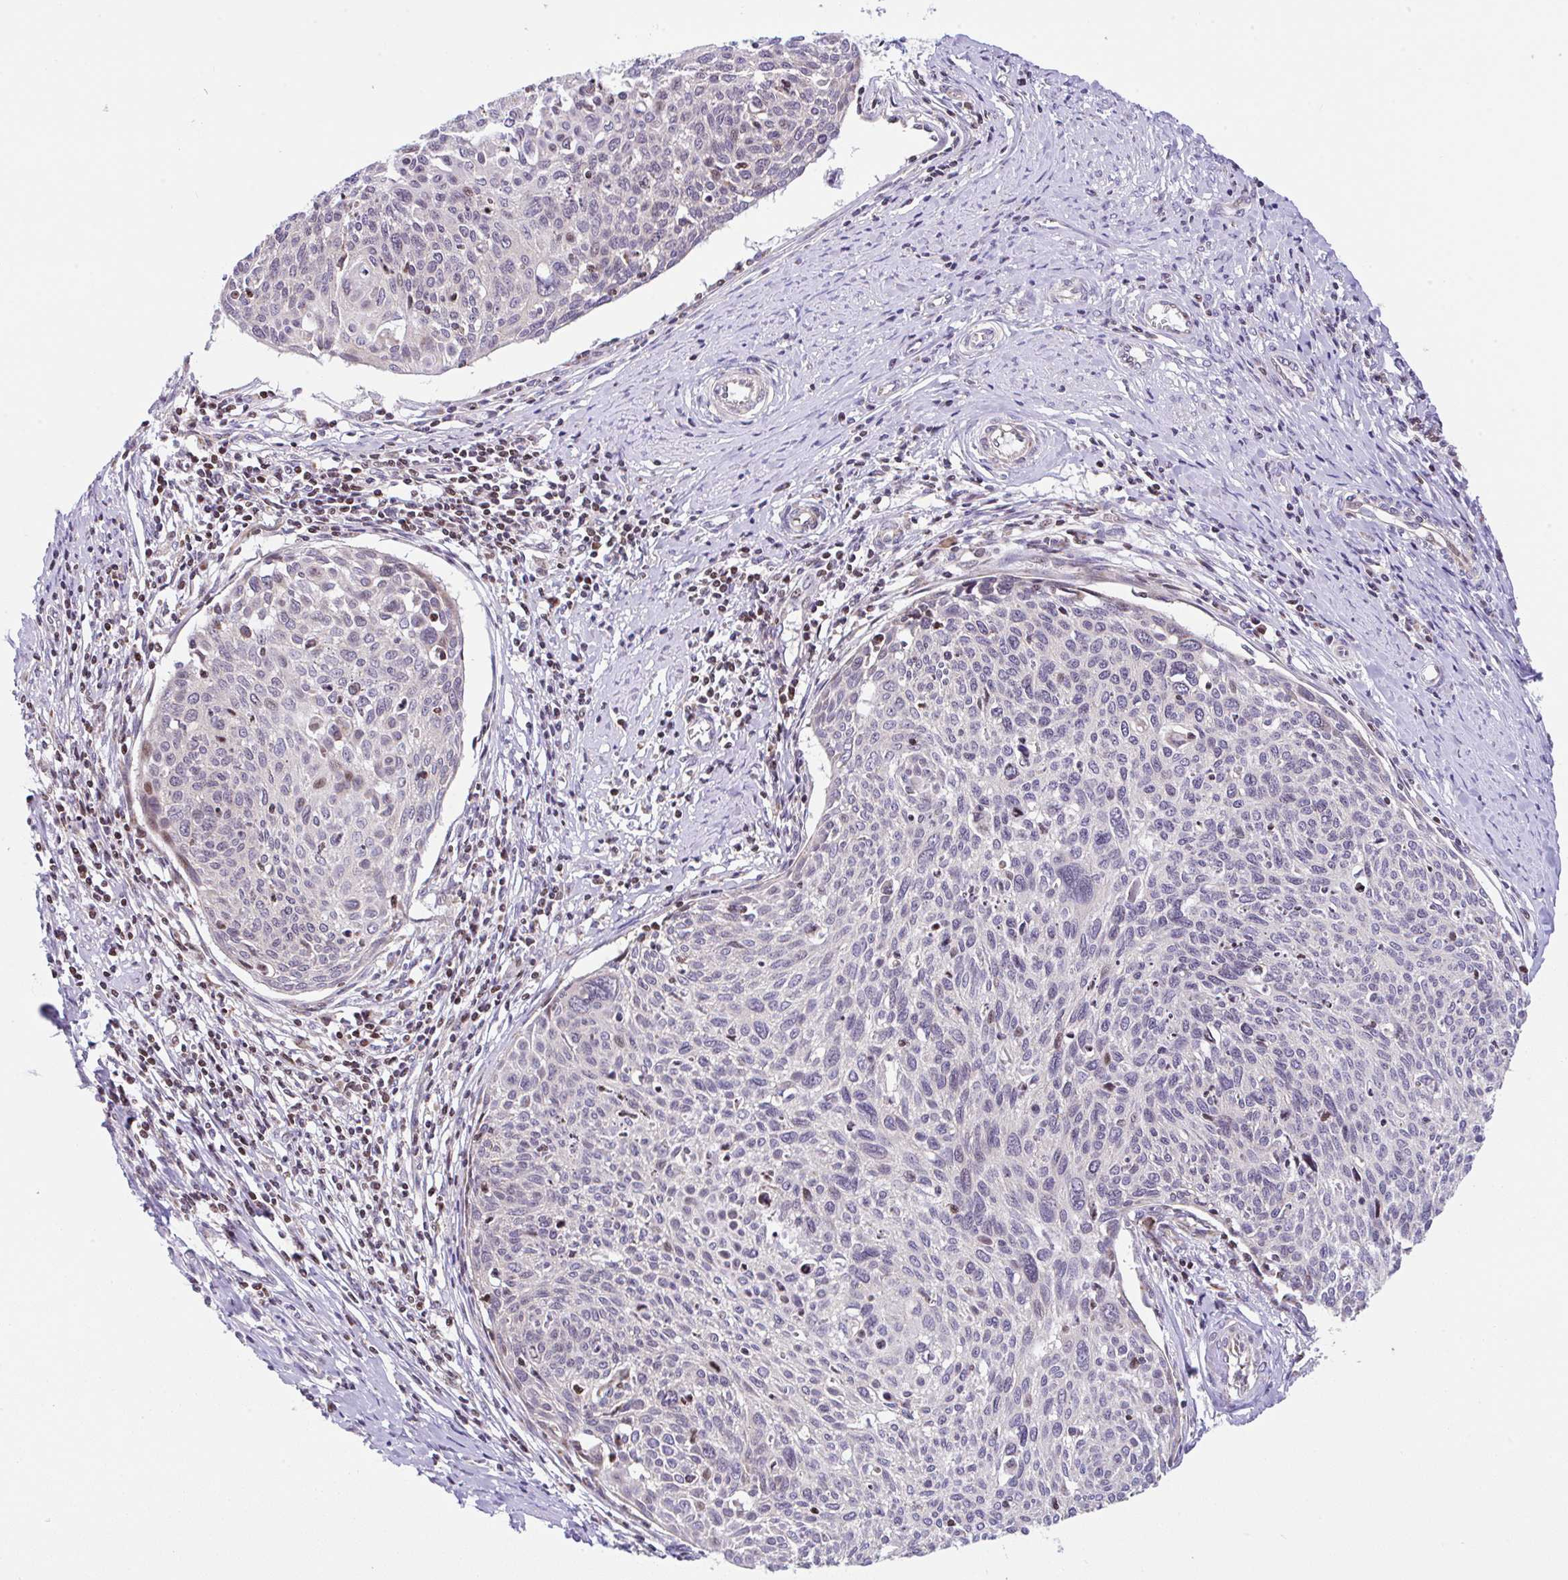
{"staining": {"intensity": "negative", "quantity": "none", "location": "none"}, "tissue": "cervical cancer", "cell_type": "Tumor cells", "image_type": "cancer", "snomed": [{"axis": "morphology", "description": "Squamous cell carcinoma, NOS"}, {"axis": "topography", "description": "Cervix"}], "caption": "A photomicrograph of human cervical cancer is negative for staining in tumor cells.", "gene": "FIGNL1", "patient": {"sex": "female", "age": 49}}